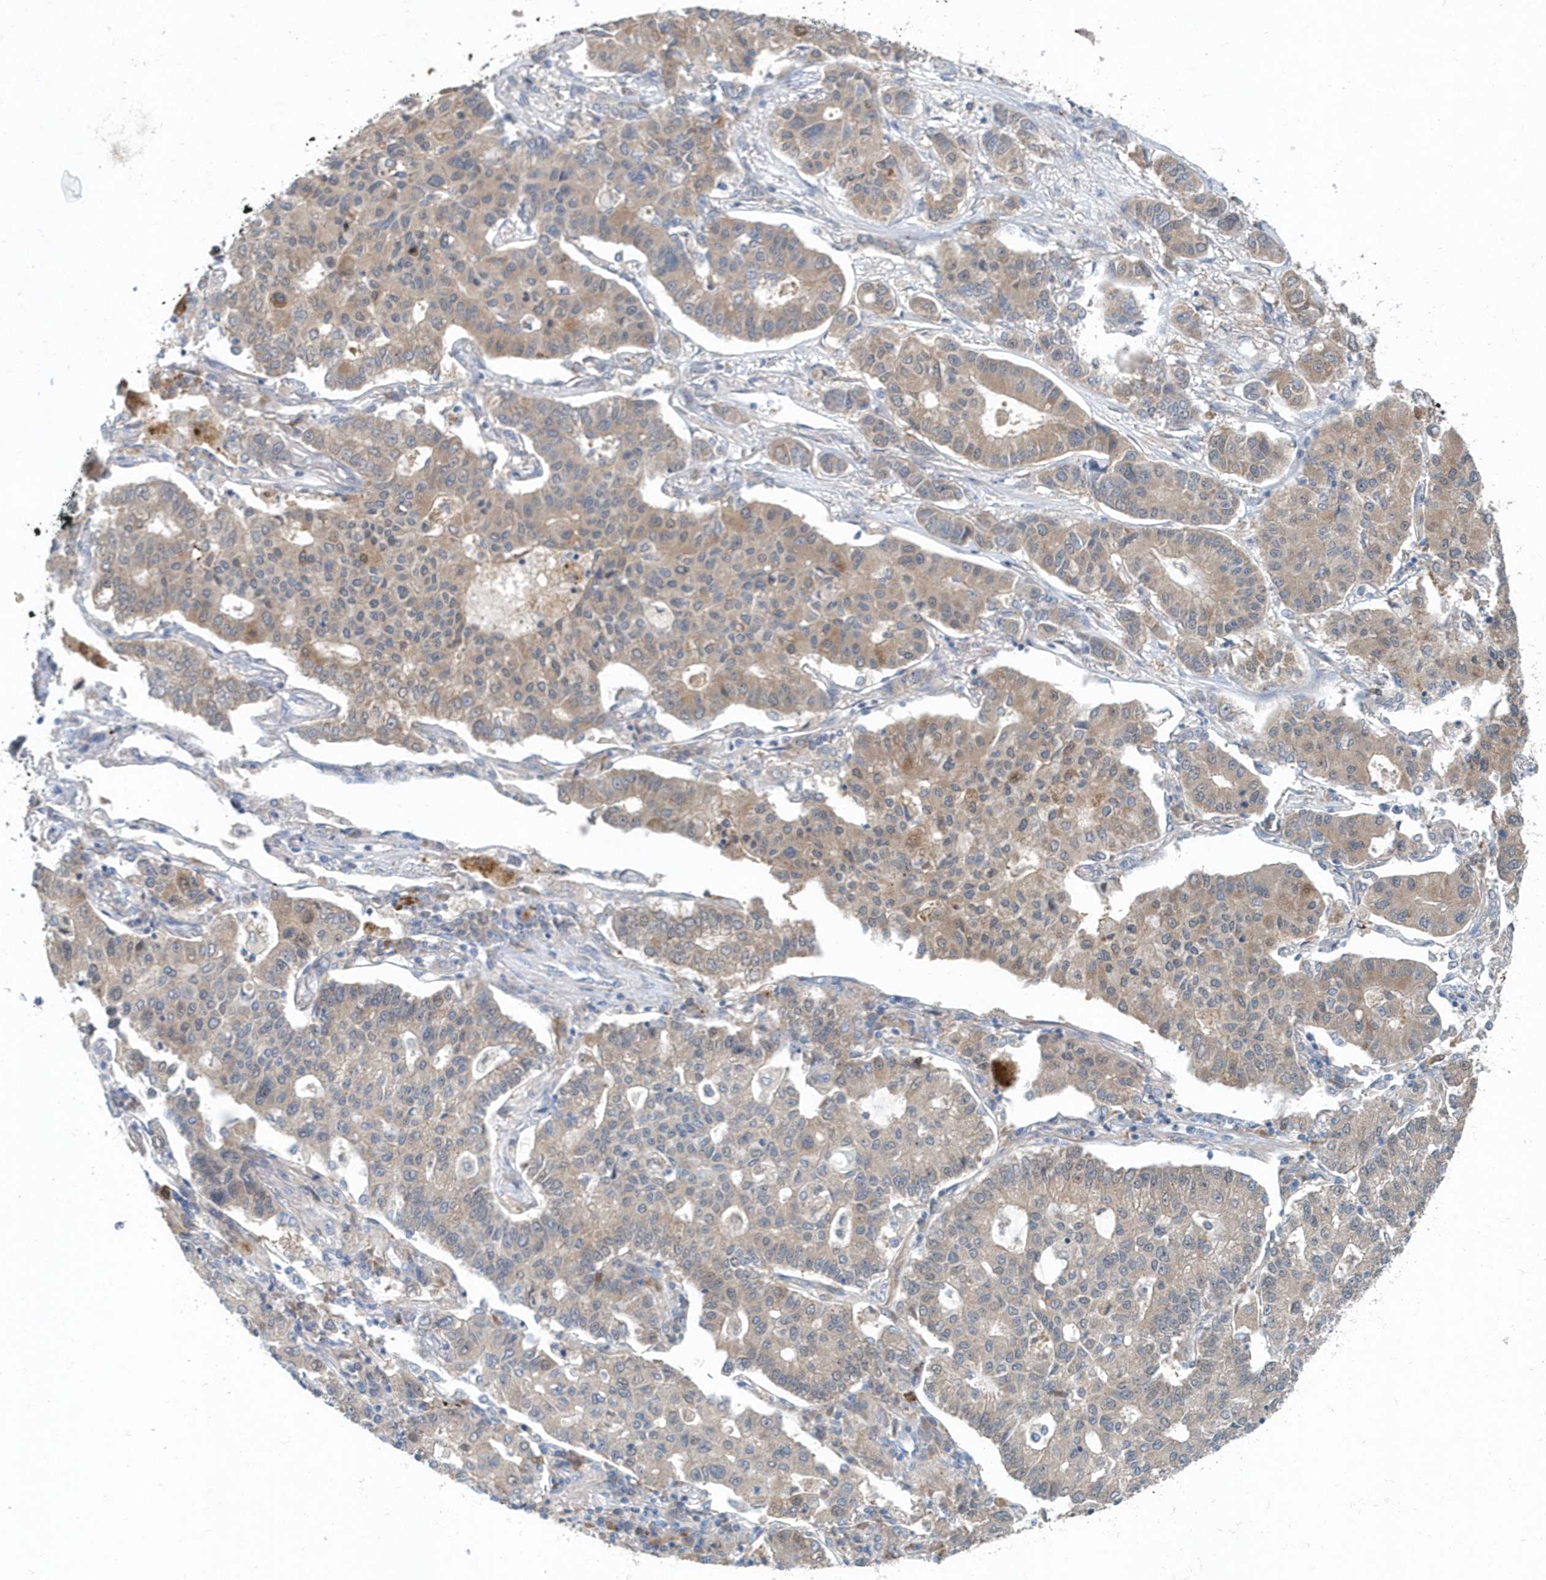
{"staining": {"intensity": "weak", "quantity": "25%-75%", "location": "cytoplasmic/membranous"}, "tissue": "lung cancer", "cell_type": "Tumor cells", "image_type": "cancer", "snomed": [{"axis": "morphology", "description": "Adenocarcinoma, NOS"}, {"axis": "topography", "description": "Lung"}], "caption": "This is a photomicrograph of immunohistochemistry (IHC) staining of lung cancer (adenocarcinoma), which shows weak staining in the cytoplasmic/membranous of tumor cells.", "gene": "PFN2", "patient": {"sex": "male", "age": 49}}